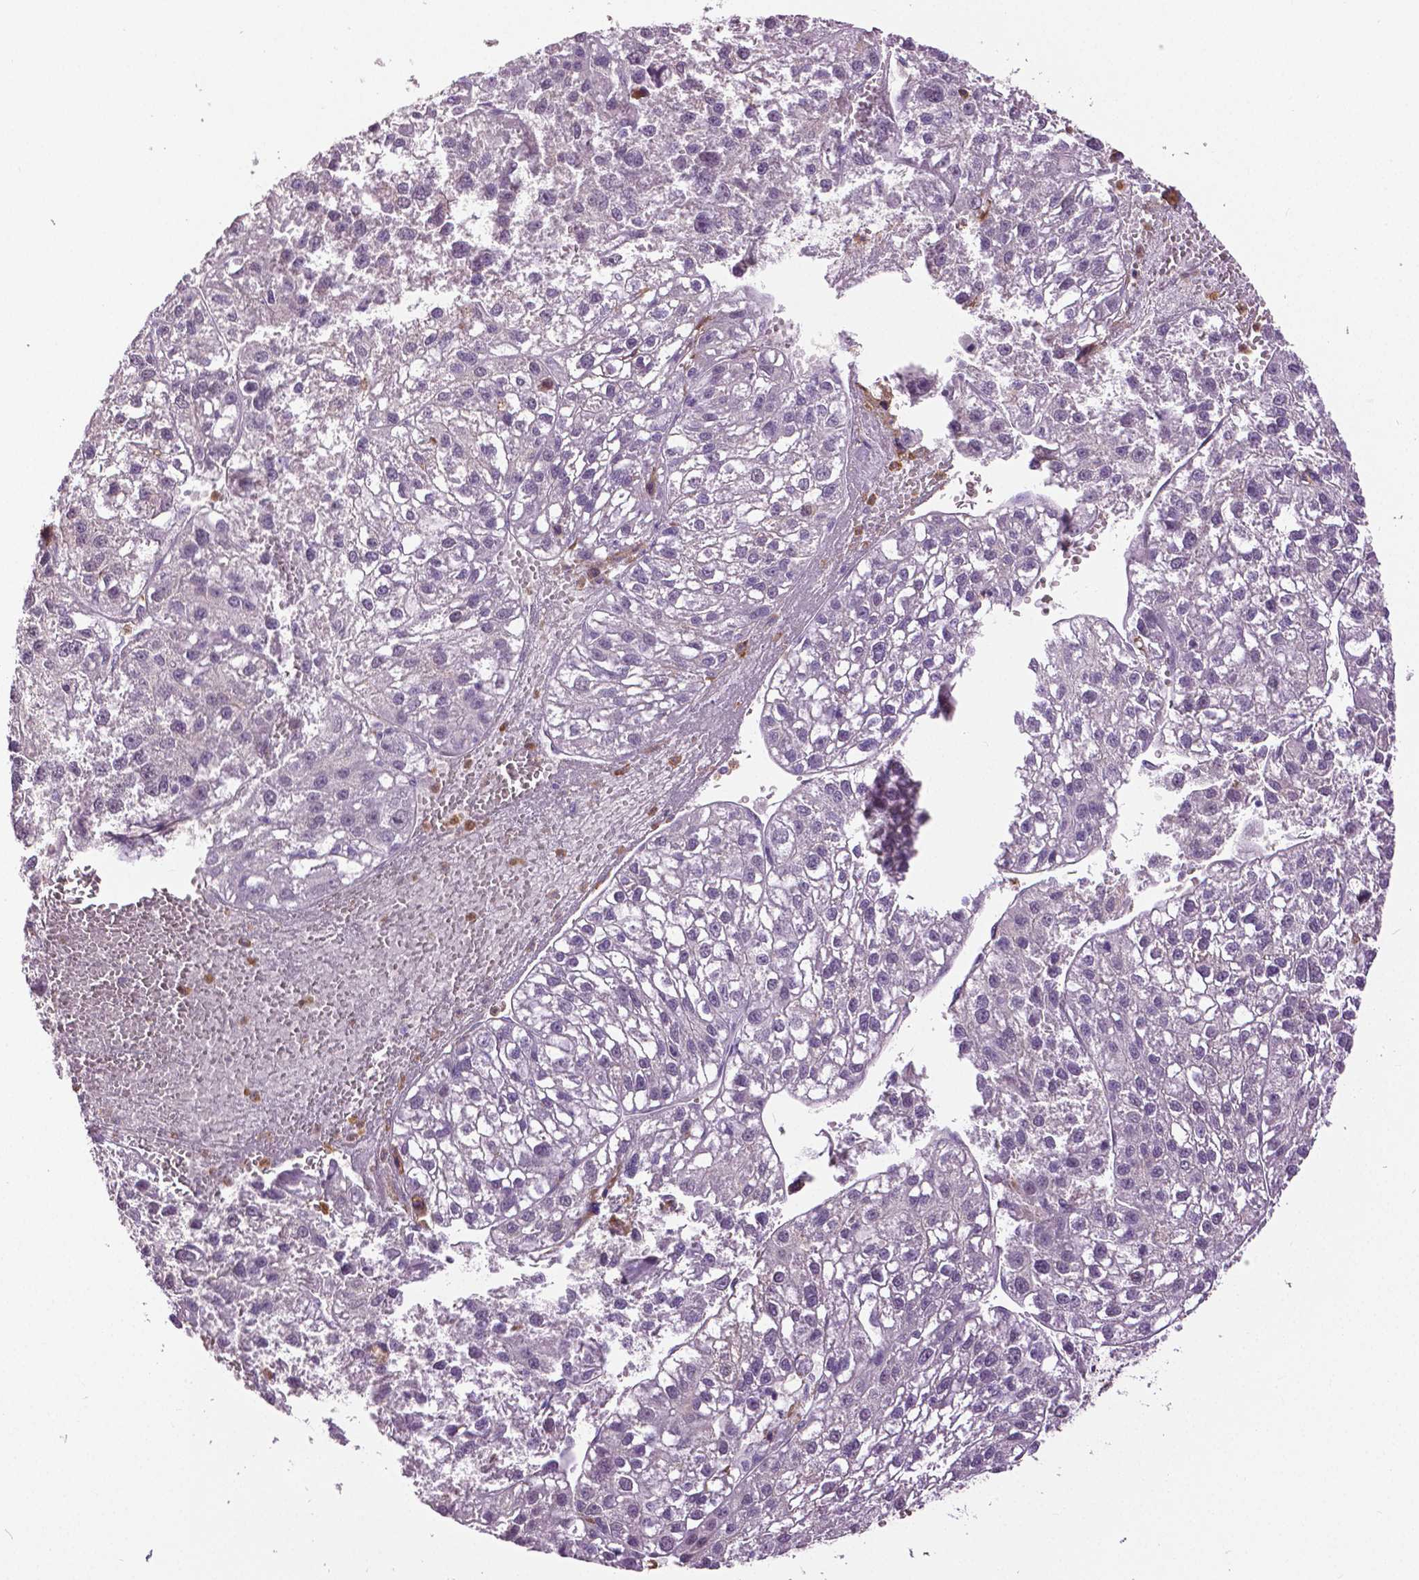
{"staining": {"intensity": "negative", "quantity": "none", "location": "none"}, "tissue": "liver cancer", "cell_type": "Tumor cells", "image_type": "cancer", "snomed": [{"axis": "morphology", "description": "Carcinoma, Hepatocellular, NOS"}, {"axis": "topography", "description": "Liver"}], "caption": "Immunohistochemistry (IHC) of human liver cancer (hepatocellular carcinoma) exhibits no positivity in tumor cells.", "gene": "PTPN5", "patient": {"sex": "female", "age": 70}}